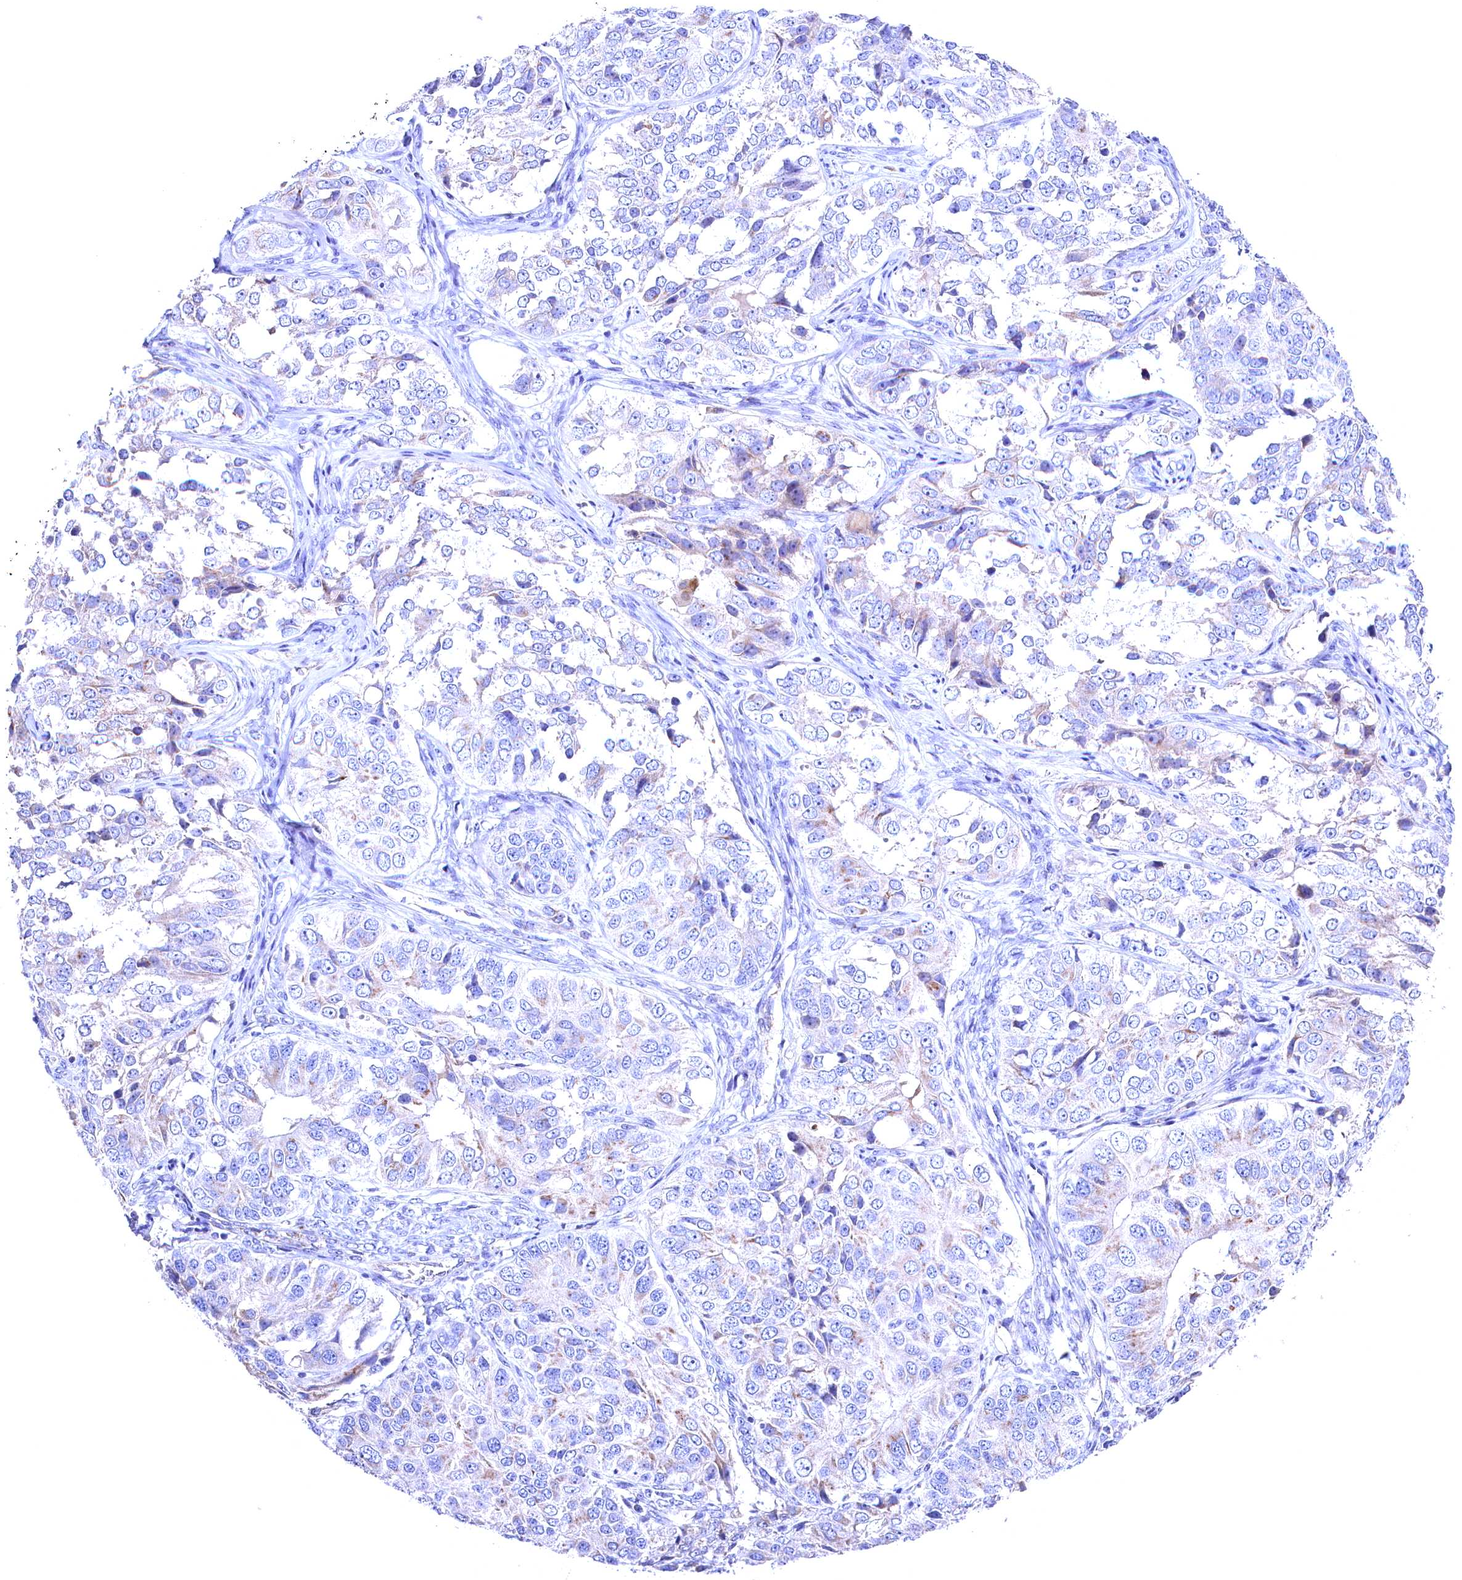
{"staining": {"intensity": "negative", "quantity": "none", "location": "none"}, "tissue": "ovarian cancer", "cell_type": "Tumor cells", "image_type": "cancer", "snomed": [{"axis": "morphology", "description": "Carcinoma, endometroid"}, {"axis": "topography", "description": "Ovary"}], "caption": "This is a image of immunohistochemistry (IHC) staining of ovarian endometroid carcinoma, which shows no staining in tumor cells.", "gene": "GPR108", "patient": {"sex": "female", "age": 51}}